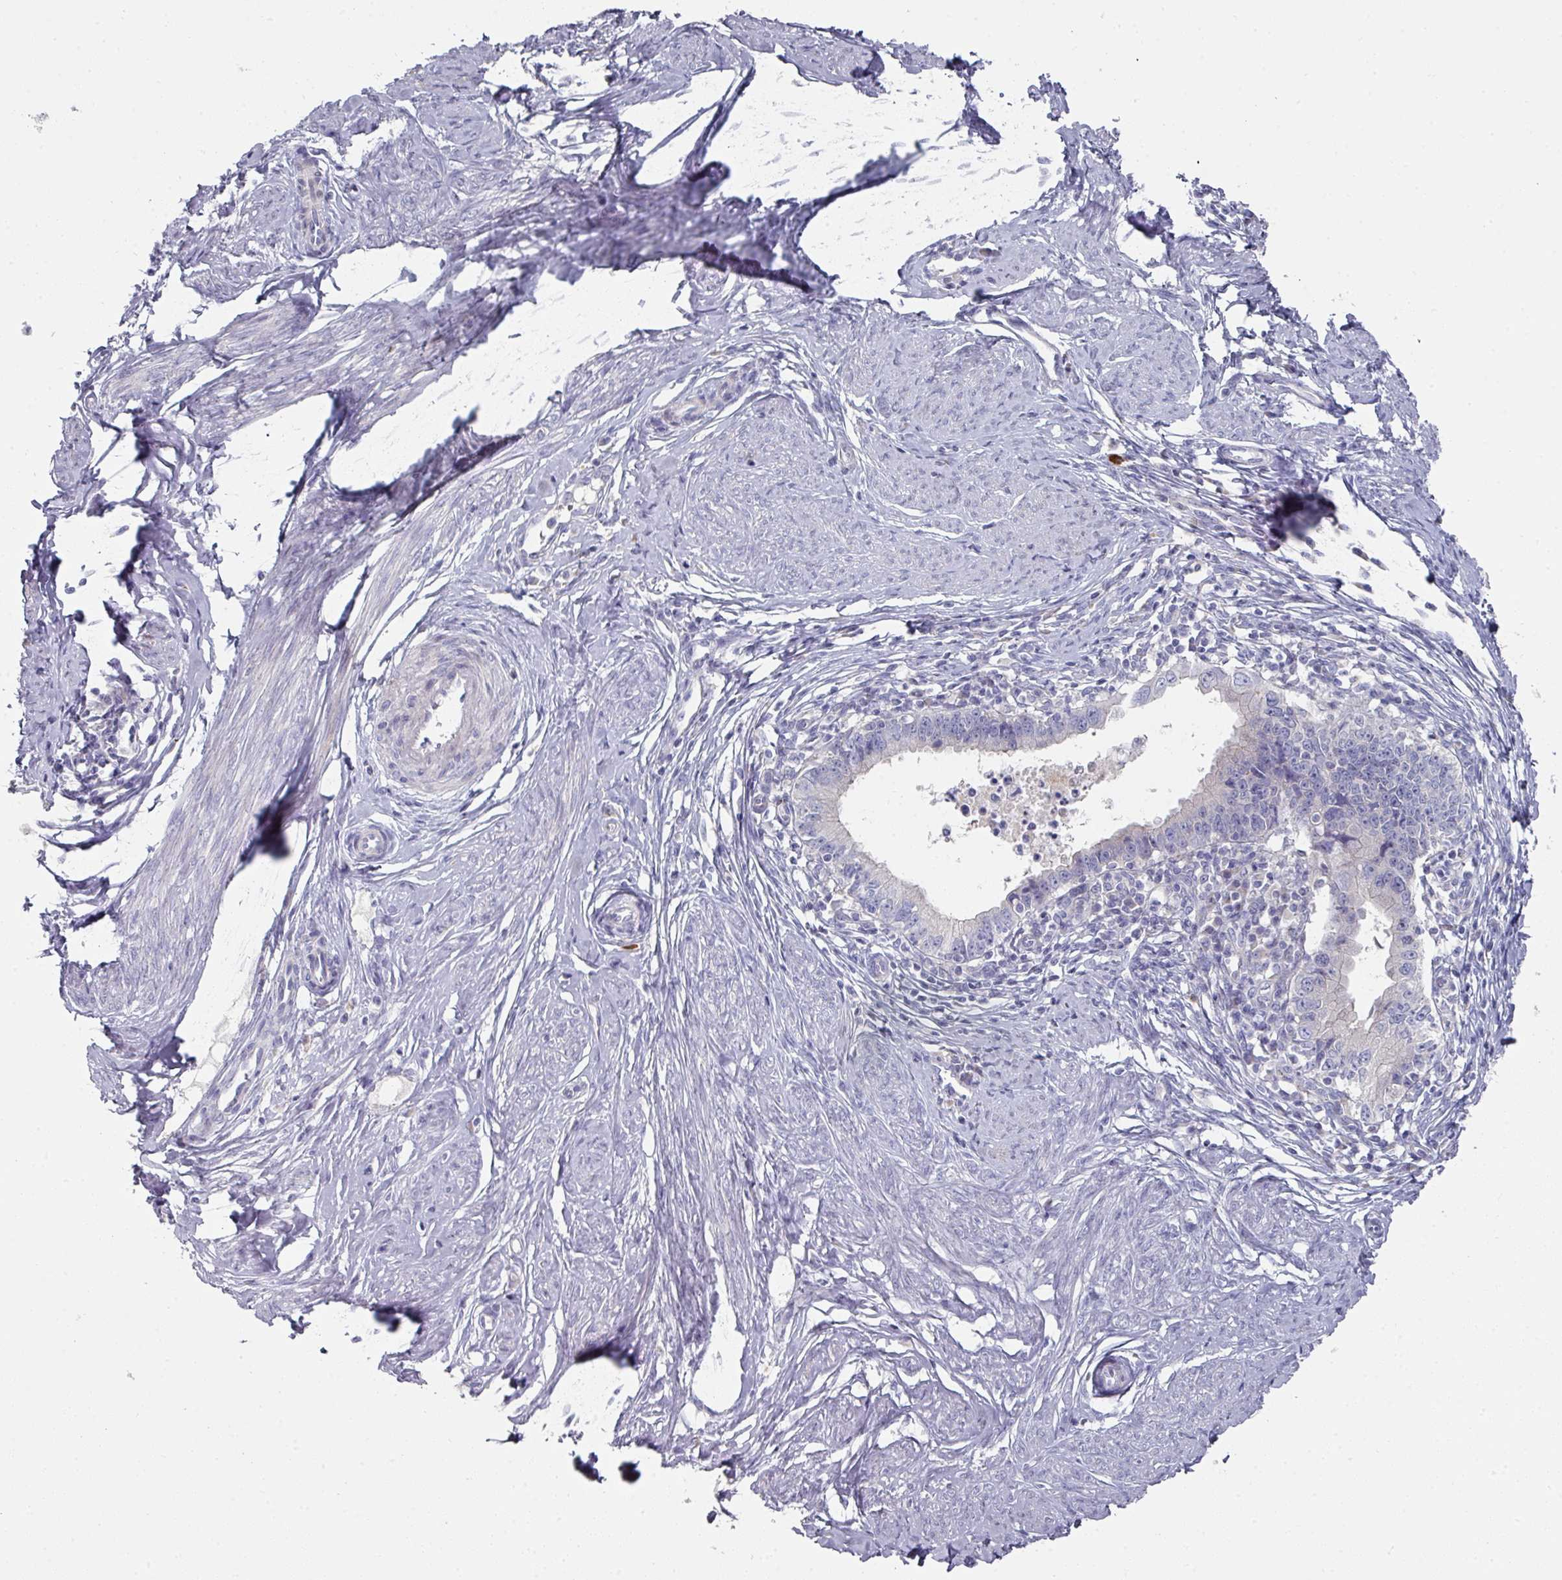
{"staining": {"intensity": "negative", "quantity": "none", "location": "none"}, "tissue": "cervical cancer", "cell_type": "Tumor cells", "image_type": "cancer", "snomed": [{"axis": "morphology", "description": "Adenocarcinoma, NOS"}, {"axis": "topography", "description": "Cervix"}], "caption": "The image shows no staining of tumor cells in cervical cancer (adenocarcinoma).", "gene": "NT5C1A", "patient": {"sex": "female", "age": 36}}